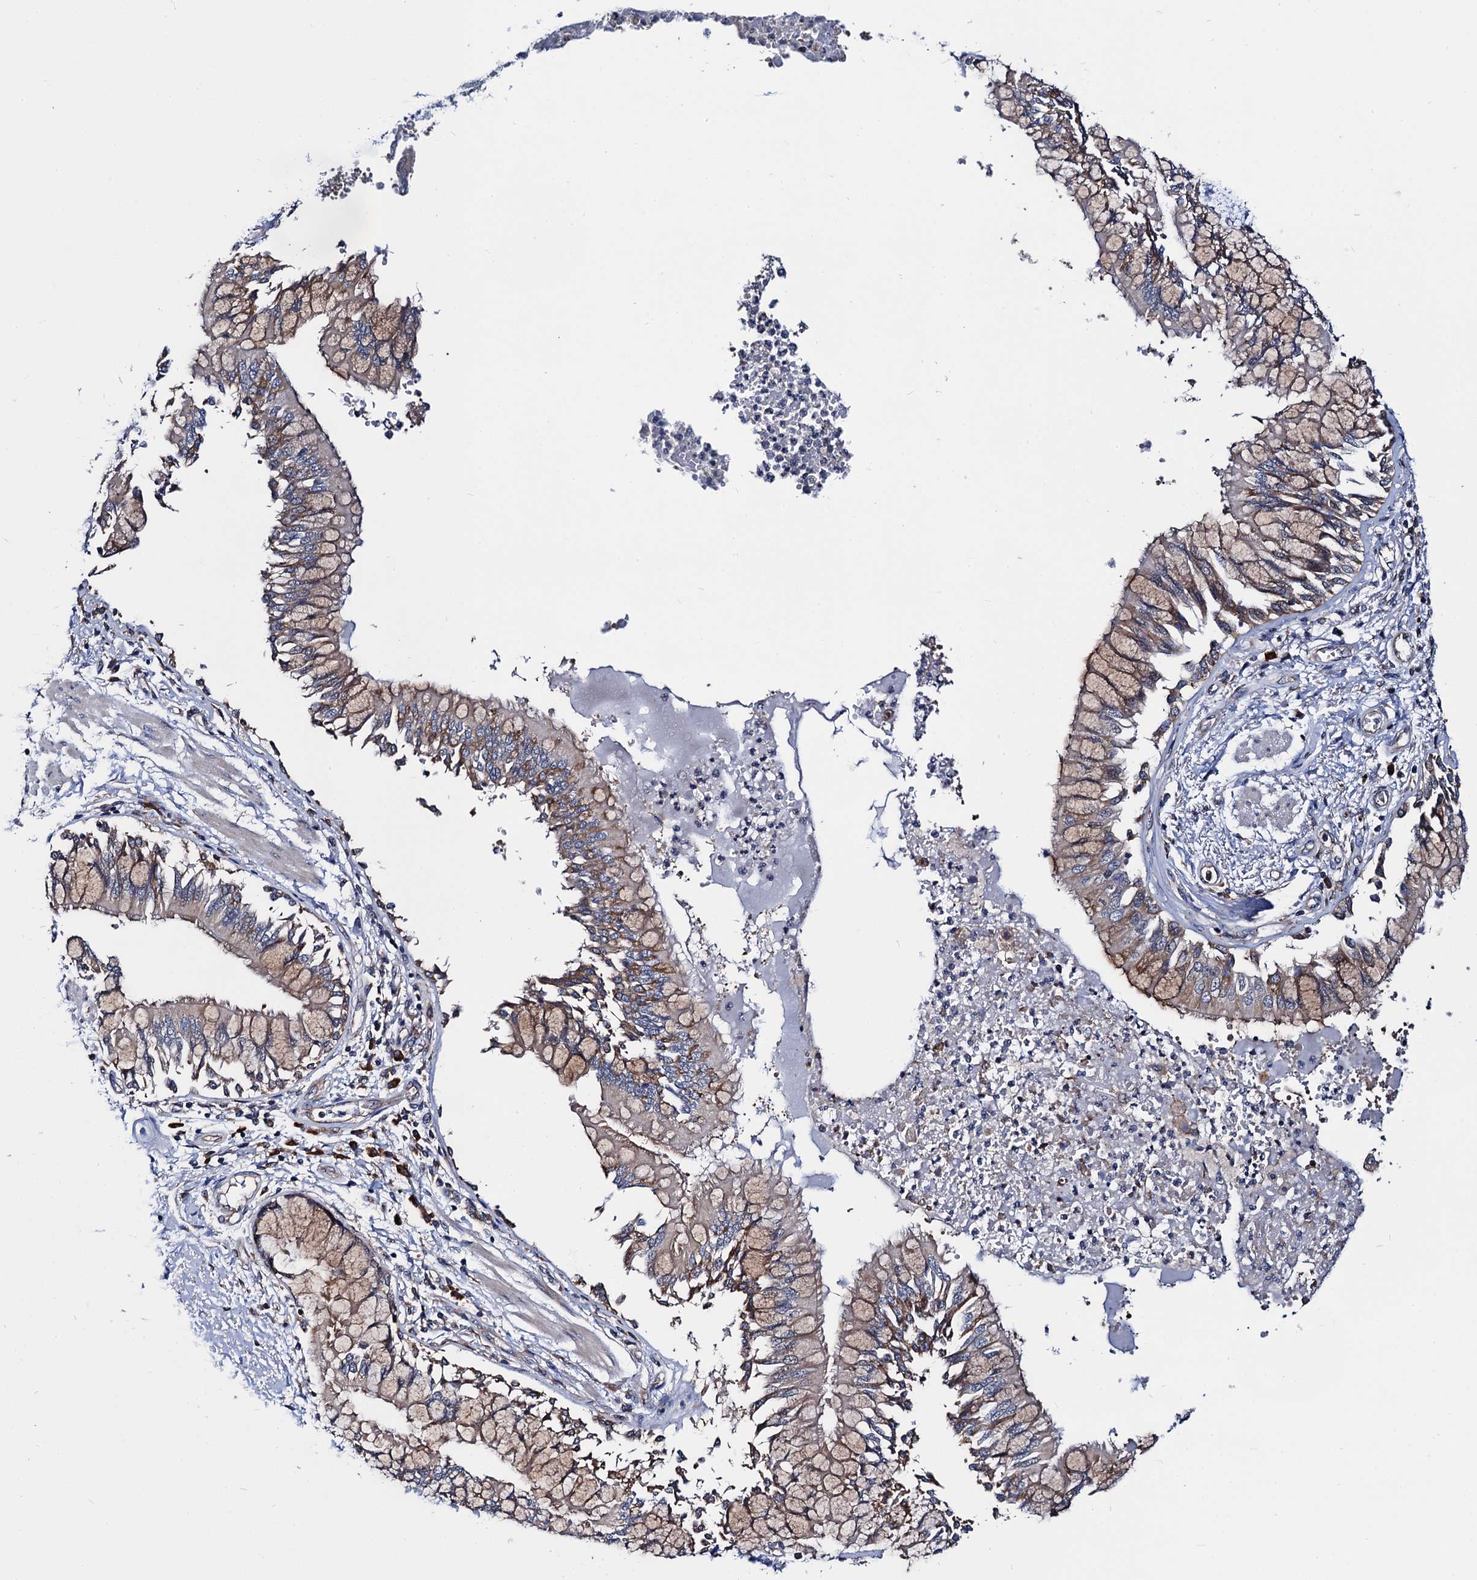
{"staining": {"intensity": "weak", "quantity": "25%-75%", "location": "cytoplasmic/membranous"}, "tissue": "bronchus", "cell_type": "Respiratory epithelial cells", "image_type": "normal", "snomed": [{"axis": "morphology", "description": "Normal tissue, NOS"}, {"axis": "topography", "description": "Cartilage tissue"}, {"axis": "topography", "description": "Bronchus"}, {"axis": "topography", "description": "Lung"}], "caption": "Immunohistochemical staining of benign bronchus displays low levels of weak cytoplasmic/membranous staining in about 25%-75% of respiratory epithelial cells.", "gene": "PGLS", "patient": {"sex": "female", "age": 49}}